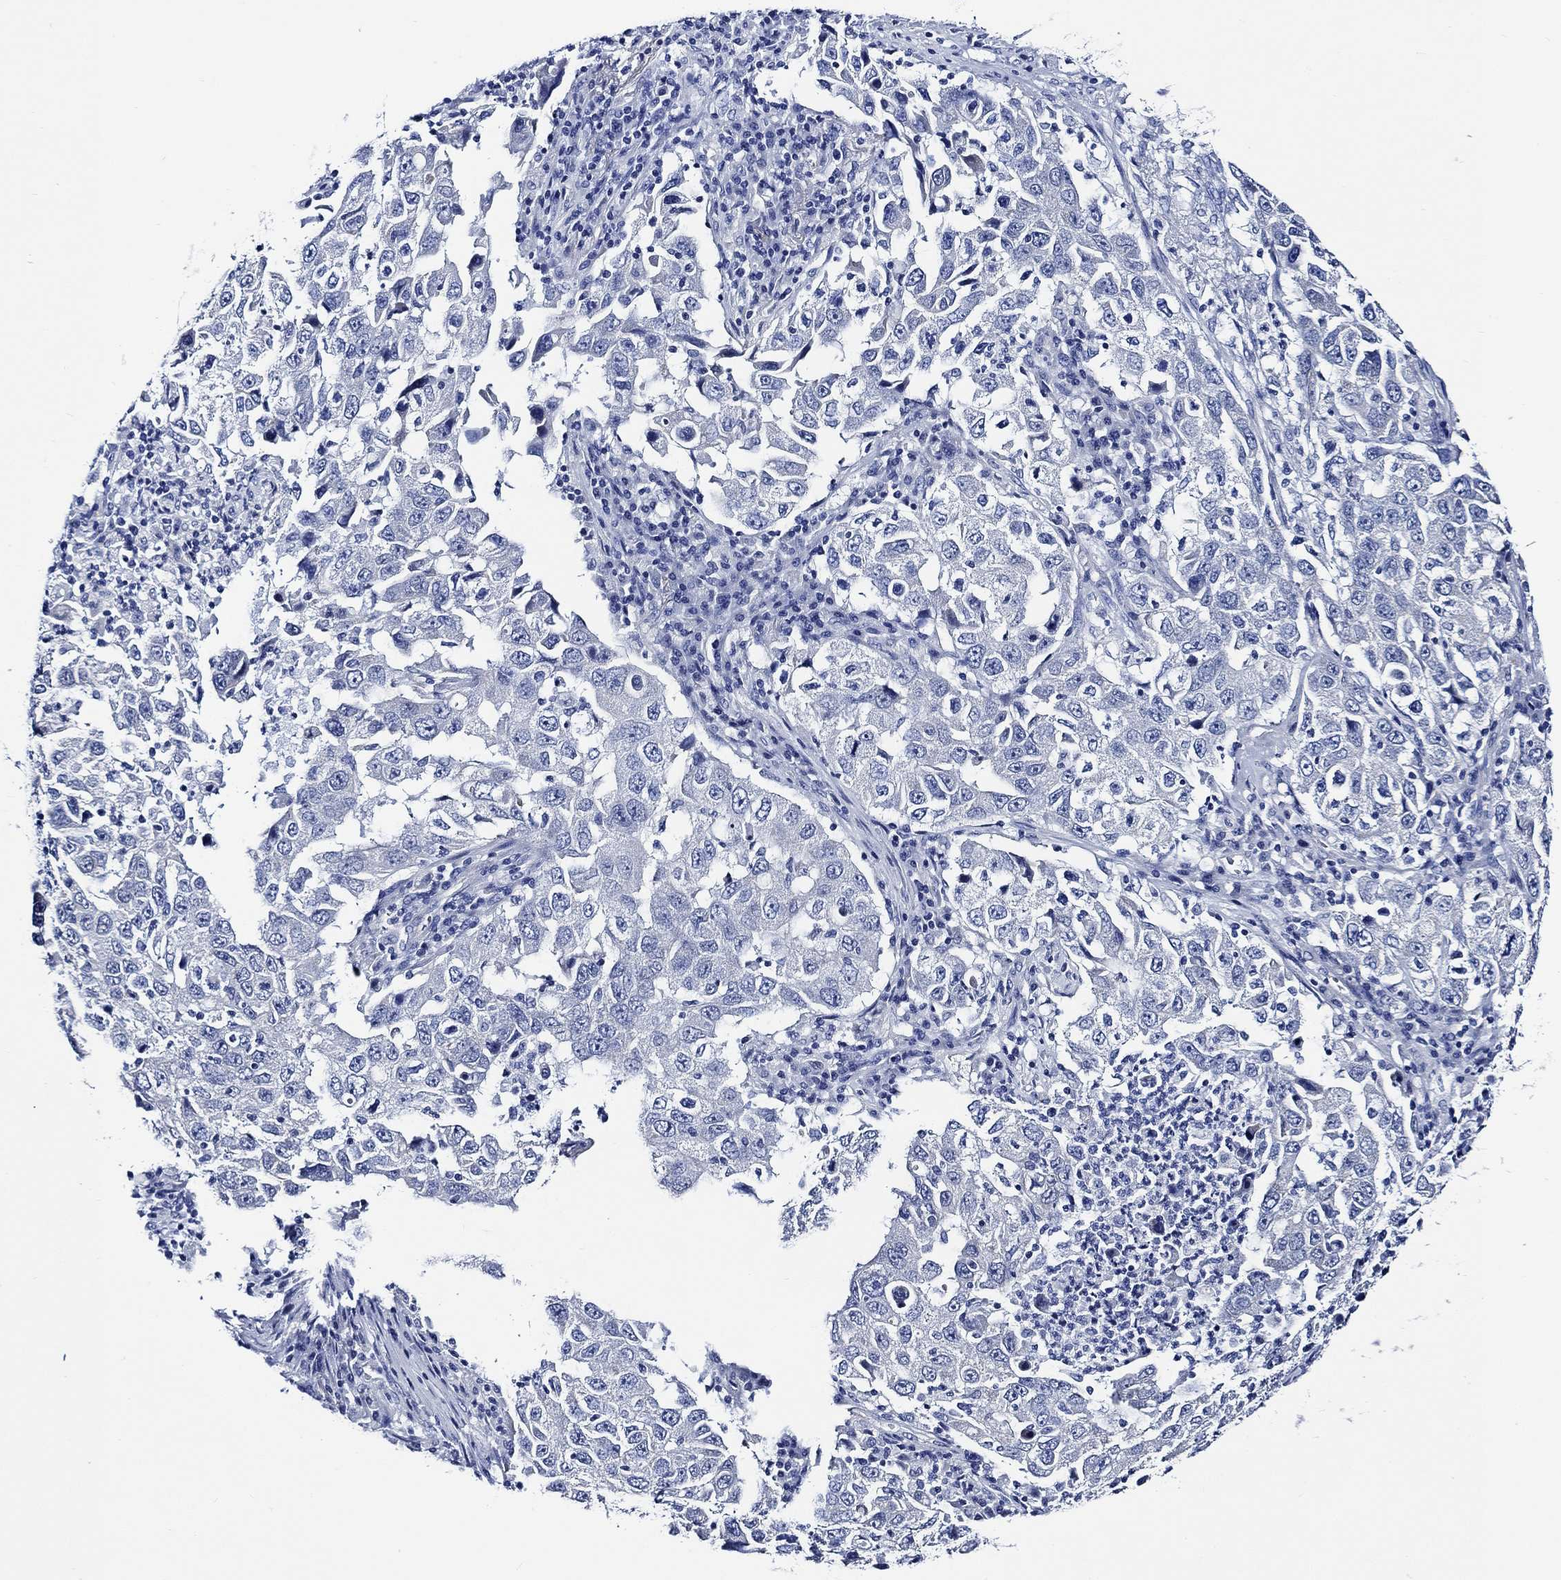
{"staining": {"intensity": "negative", "quantity": "none", "location": "none"}, "tissue": "lung cancer", "cell_type": "Tumor cells", "image_type": "cancer", "snomed": [{"axis": "morphology", "description": "Adenocarcinoma, NOS"}, {"axis": "topography", "description": "Lung"}], "caption": "An image of lung adenocarcinoma stained for a protein reveals no brown staining in tumor cells.", "gene": "WDR62", "patient": {"sex": "male", "age": 73}}